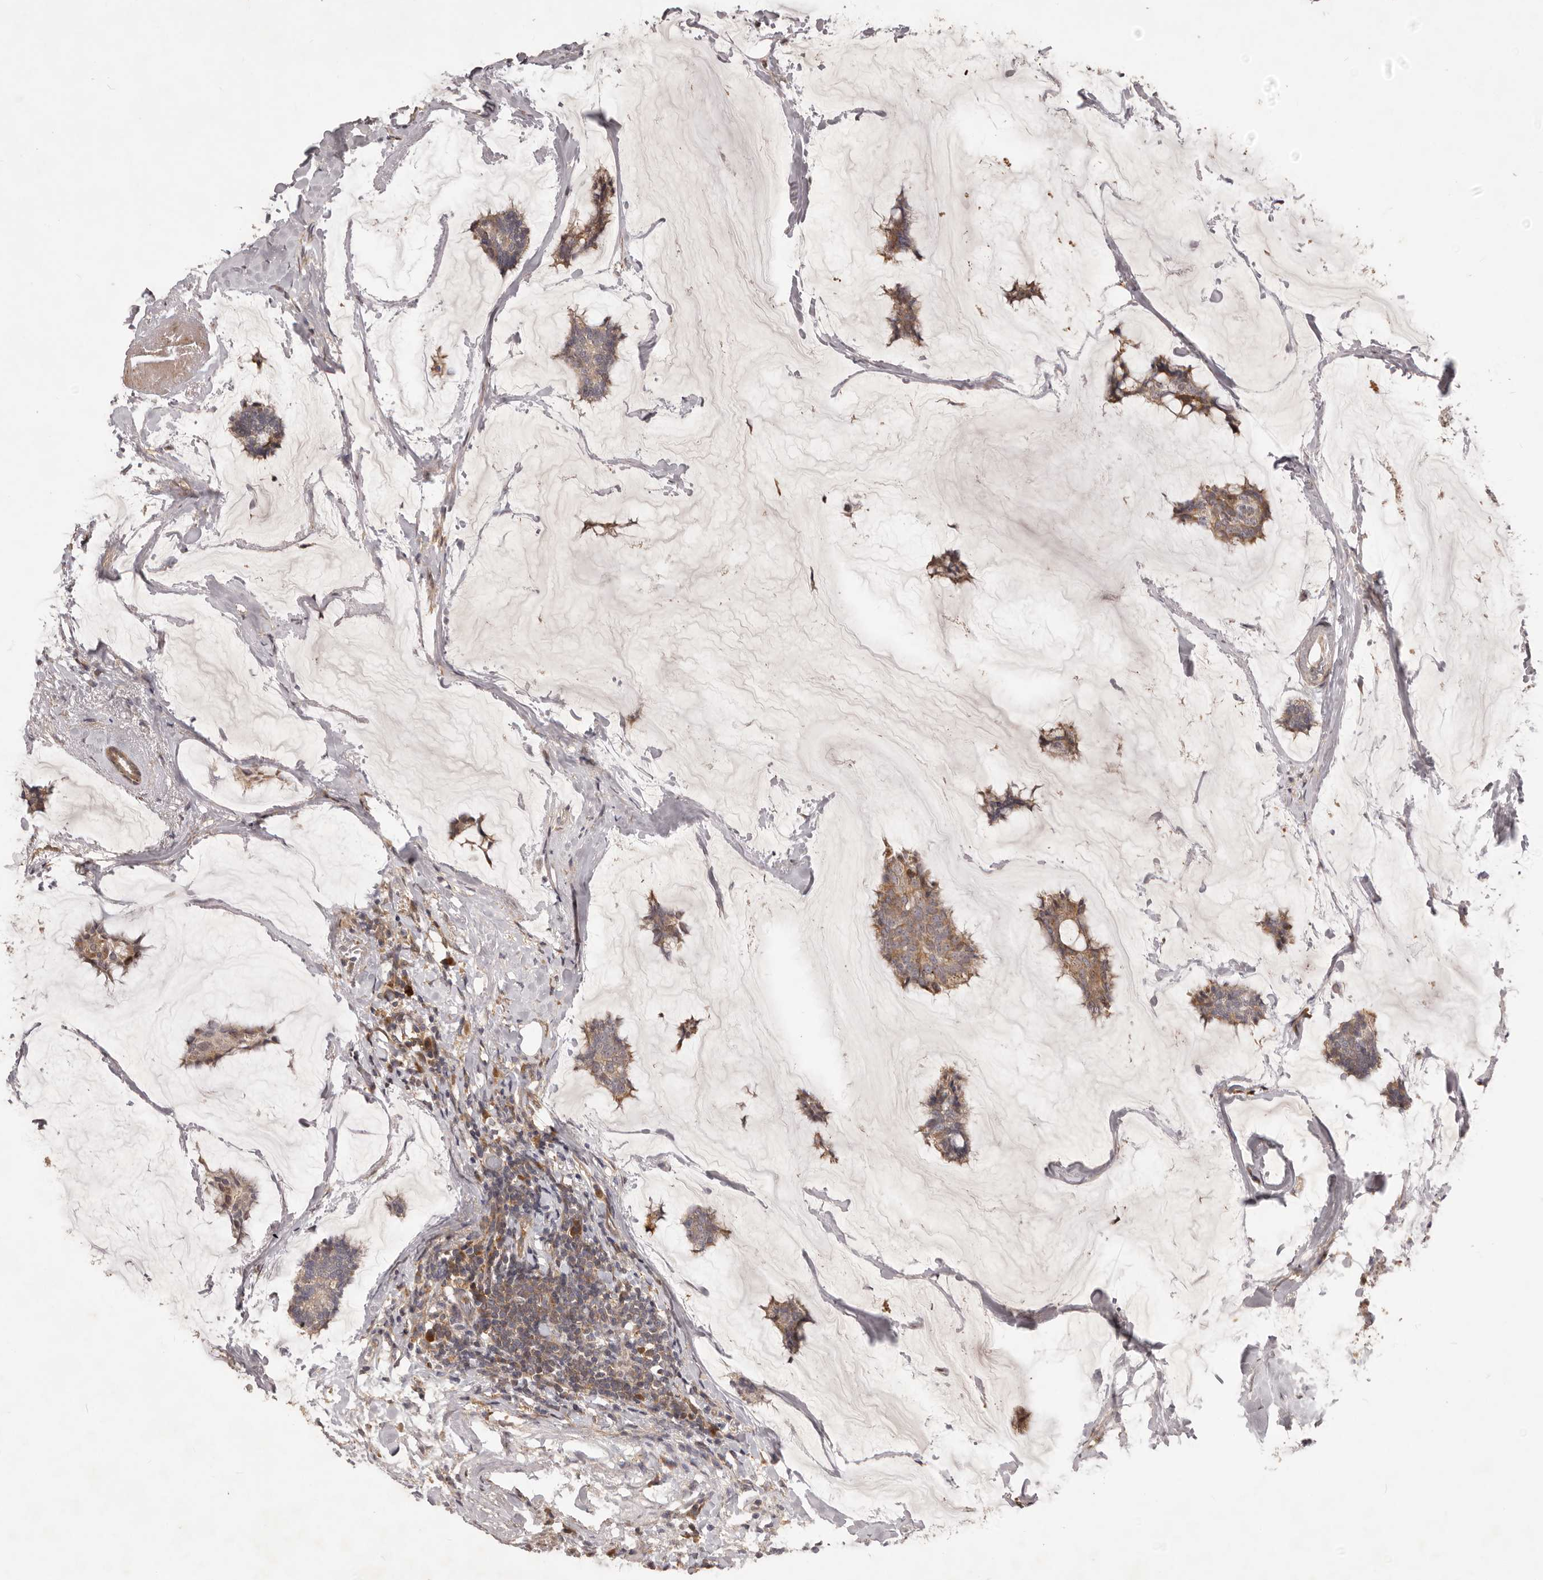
{"staining": {"intensity": "moderate", "quantity": ">75%", "location": "cytoplasmic/membranous"}, "tissue": "breast cancer", "cell_type": "Tumor cells", "image_type": "cancer", "snomed": [{"axis": "morphology", "description": "Duct carcinoma"}, {"axis": "topography", "description": "Breast"}], "caption": "Tumor cells exhibit moderate cytoplasmic/membranous staining in about >75% of cells in invasive ductal carcinoma (breast).", "gene": "RNF187", "patient": {"sex": "female", "age": 93}}